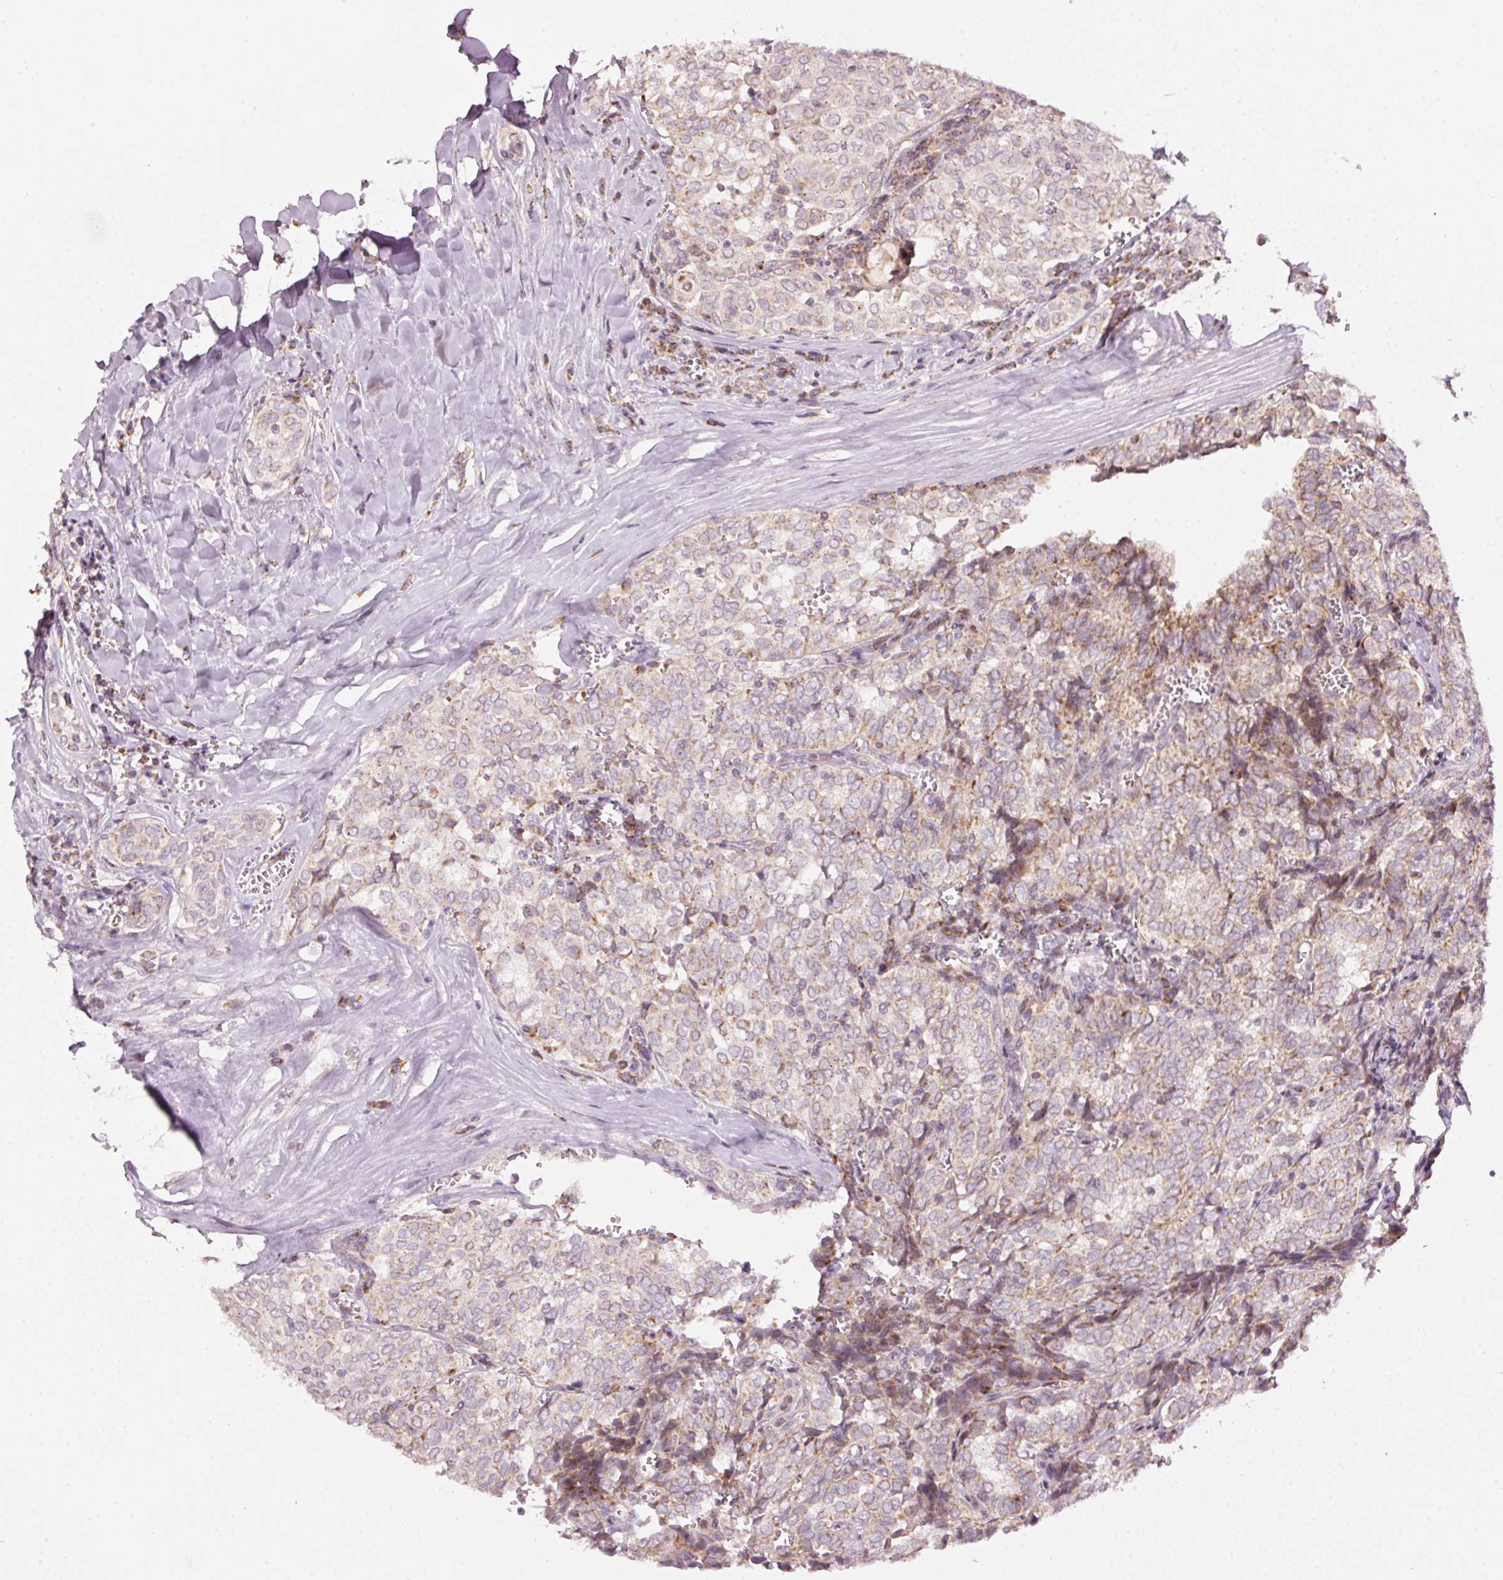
{"staining": {"intensity": "weak", "quantity": "<25%", "location": "cytoplasmic/membranous"}, "tissue": "thyroid cancer", "cell_type": "Tumor cells", "image_type": "cancer", "snomed": [{"axis": "morphology", "description": "Papillary adenocarcinoma, NOS"}, {"axis": "topography", "description": "Thyroid gland"}], "caption": "A micrograph of thyroid cancer (papillary adenocarcinoma) stained for a protein displays no brown staining in tumor cells.", "gene": "TOB2", "patient": {"sex": "female", "age": 30}}